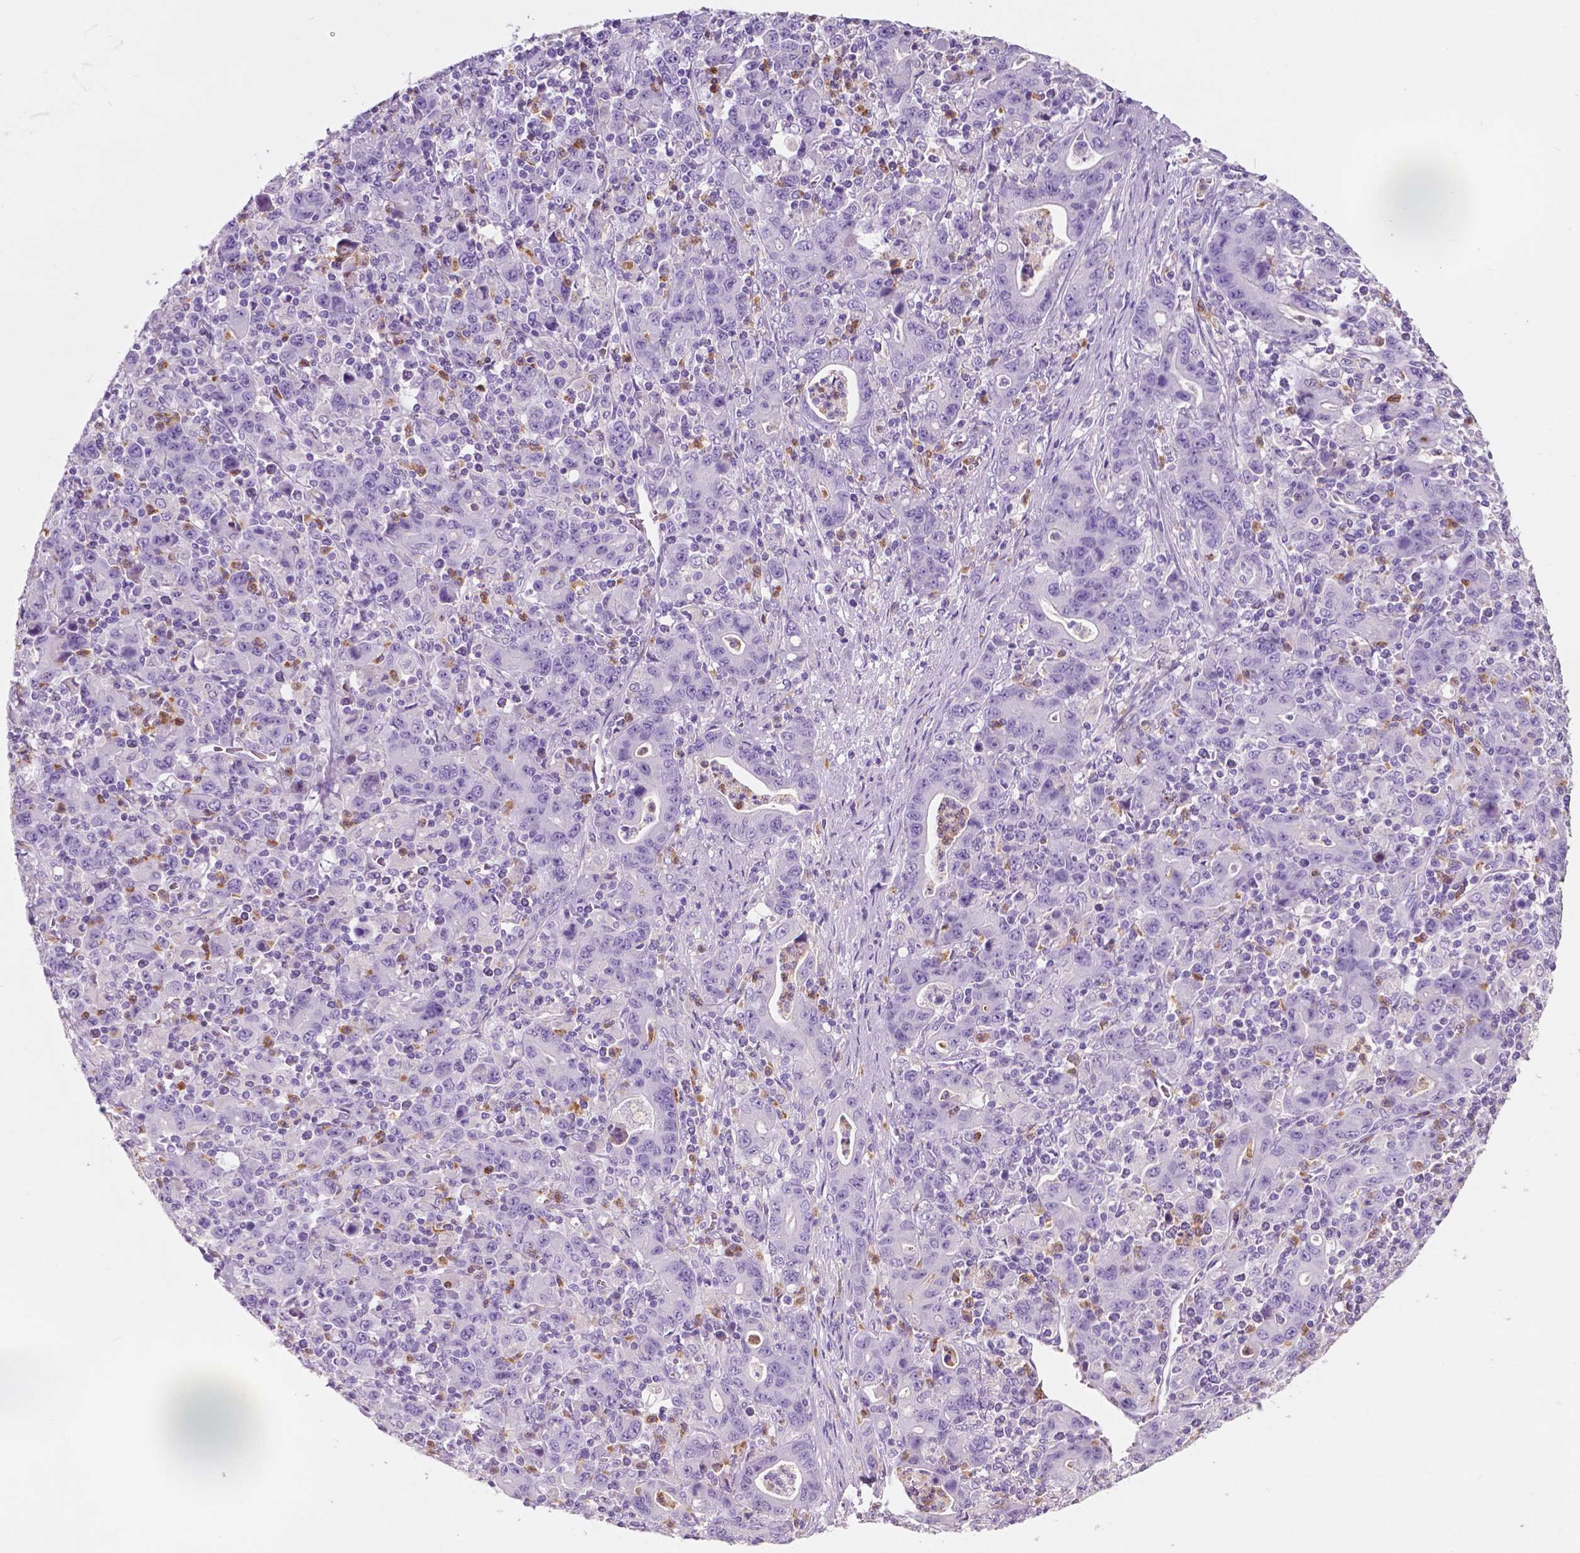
{"staining": {"intensity": "negative", "quantity": "none", "location": "none"}, "tissue": "stomach cancer", "cell_type": "Tumor cells", "image_type": "cancer", "snomed": [{"axis": "morphology", "description": "Adenocarcinoma, NOS"}, {"axis": "topography", "description": "Stomach, upper"}], "caption": "A histopathology image of adenocarcinoma (stomach) stained for a protein exhibits no brown staining in tumor cells. (DAB (3,3'-diaminobenzidine) immunohistochemistry (IHC), high magnification).", "gene": "CUZD1", "patient": {"sex": "male", "age": 69}}